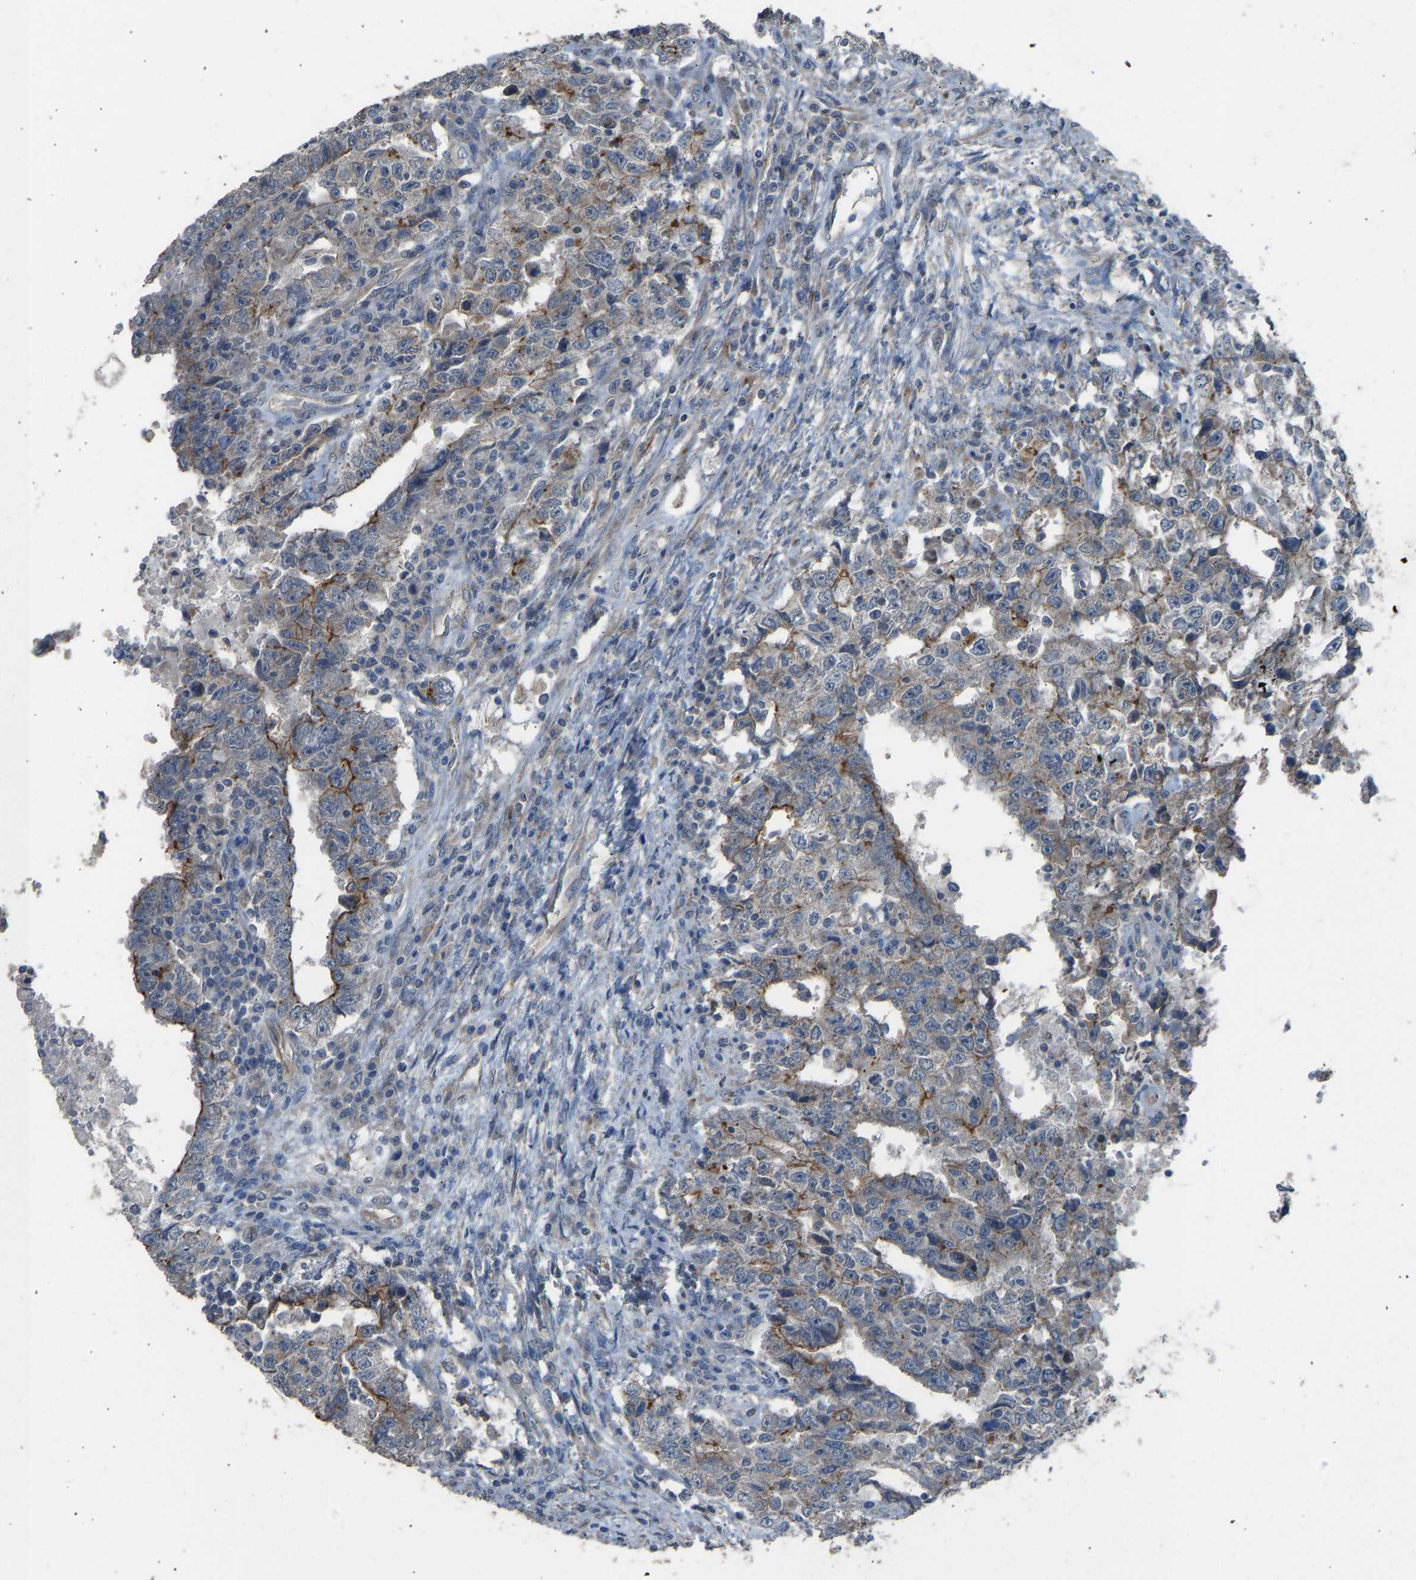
{"staining": {"intensity": "moderate", "quantity": "<25%", "location": "cytoplasmic/membranous"}, "tissue": "testis cancer", "cell_type": "Tumor cells", "image_type": "cancer", "snomed": [{"axis": "morphology", "description": "Carcinoma, Embryonal, NOS"}, {"axis": "topography", "description": "Testis"}], "caption": "Human testis cancer (embryonal carcinoma) stained for a protein (brown) displays moderate cytoplasmic/membranous positive positivity in approximately <25% of tumor cells.", "gene": "SLC43A1", "patient": {"sex": "male", "age": 26}}